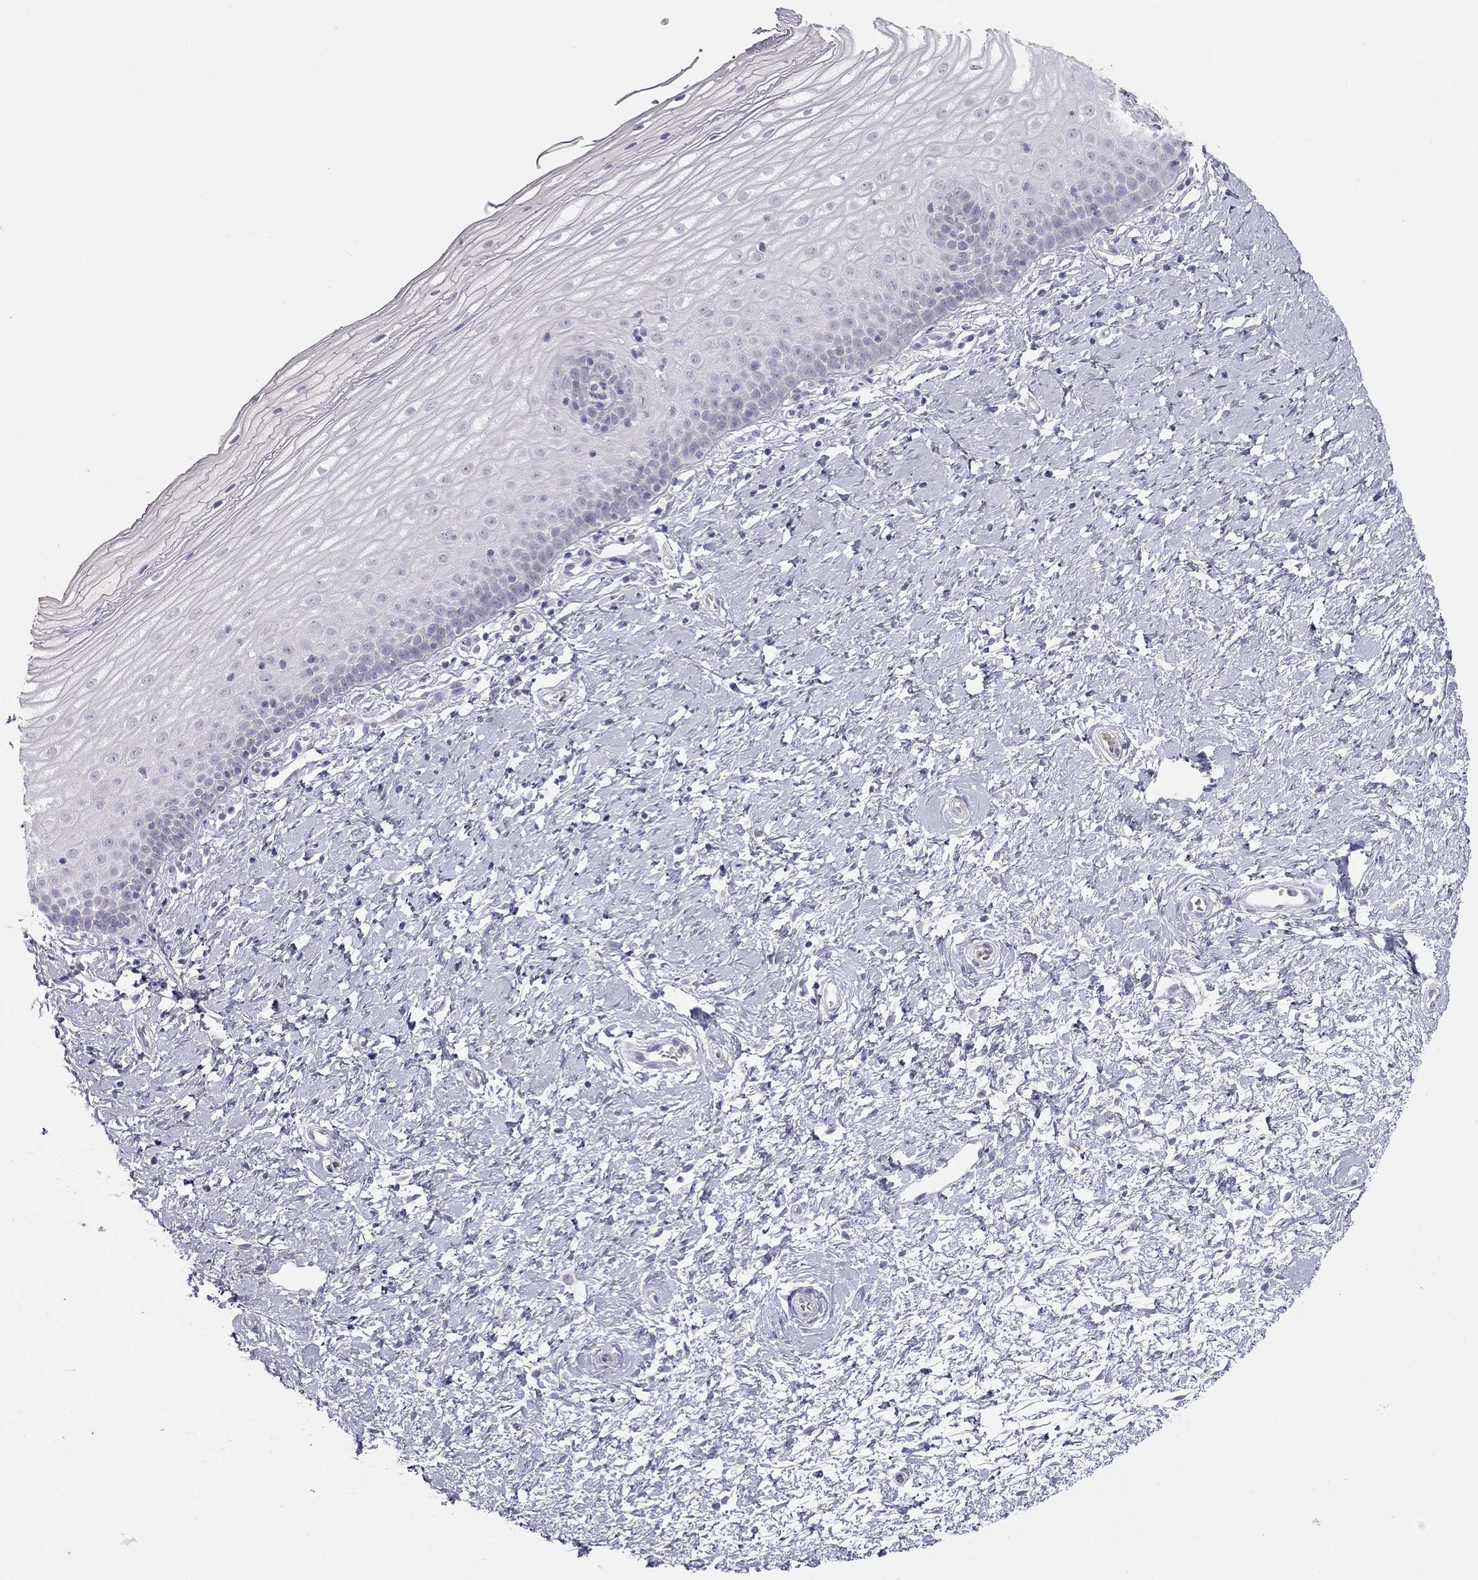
{"staining": {"intensity": "negative", "quantity": "none", "location": "none"}, "tissue": "cervix", "cell_type": "Glandular cells", "image_type": "normal", "snomed": [{"axis": "morphology", "description": "Normal tissue, NOS"}, {"axis": "topography", "description": "Cervix"}], "caption": "This is an immunohistochemistry micrograph of benign cervix. There is no positivity in glandular cells.", "gene": "SPATA12", "patient": {"sex": "female", "age": 37}}